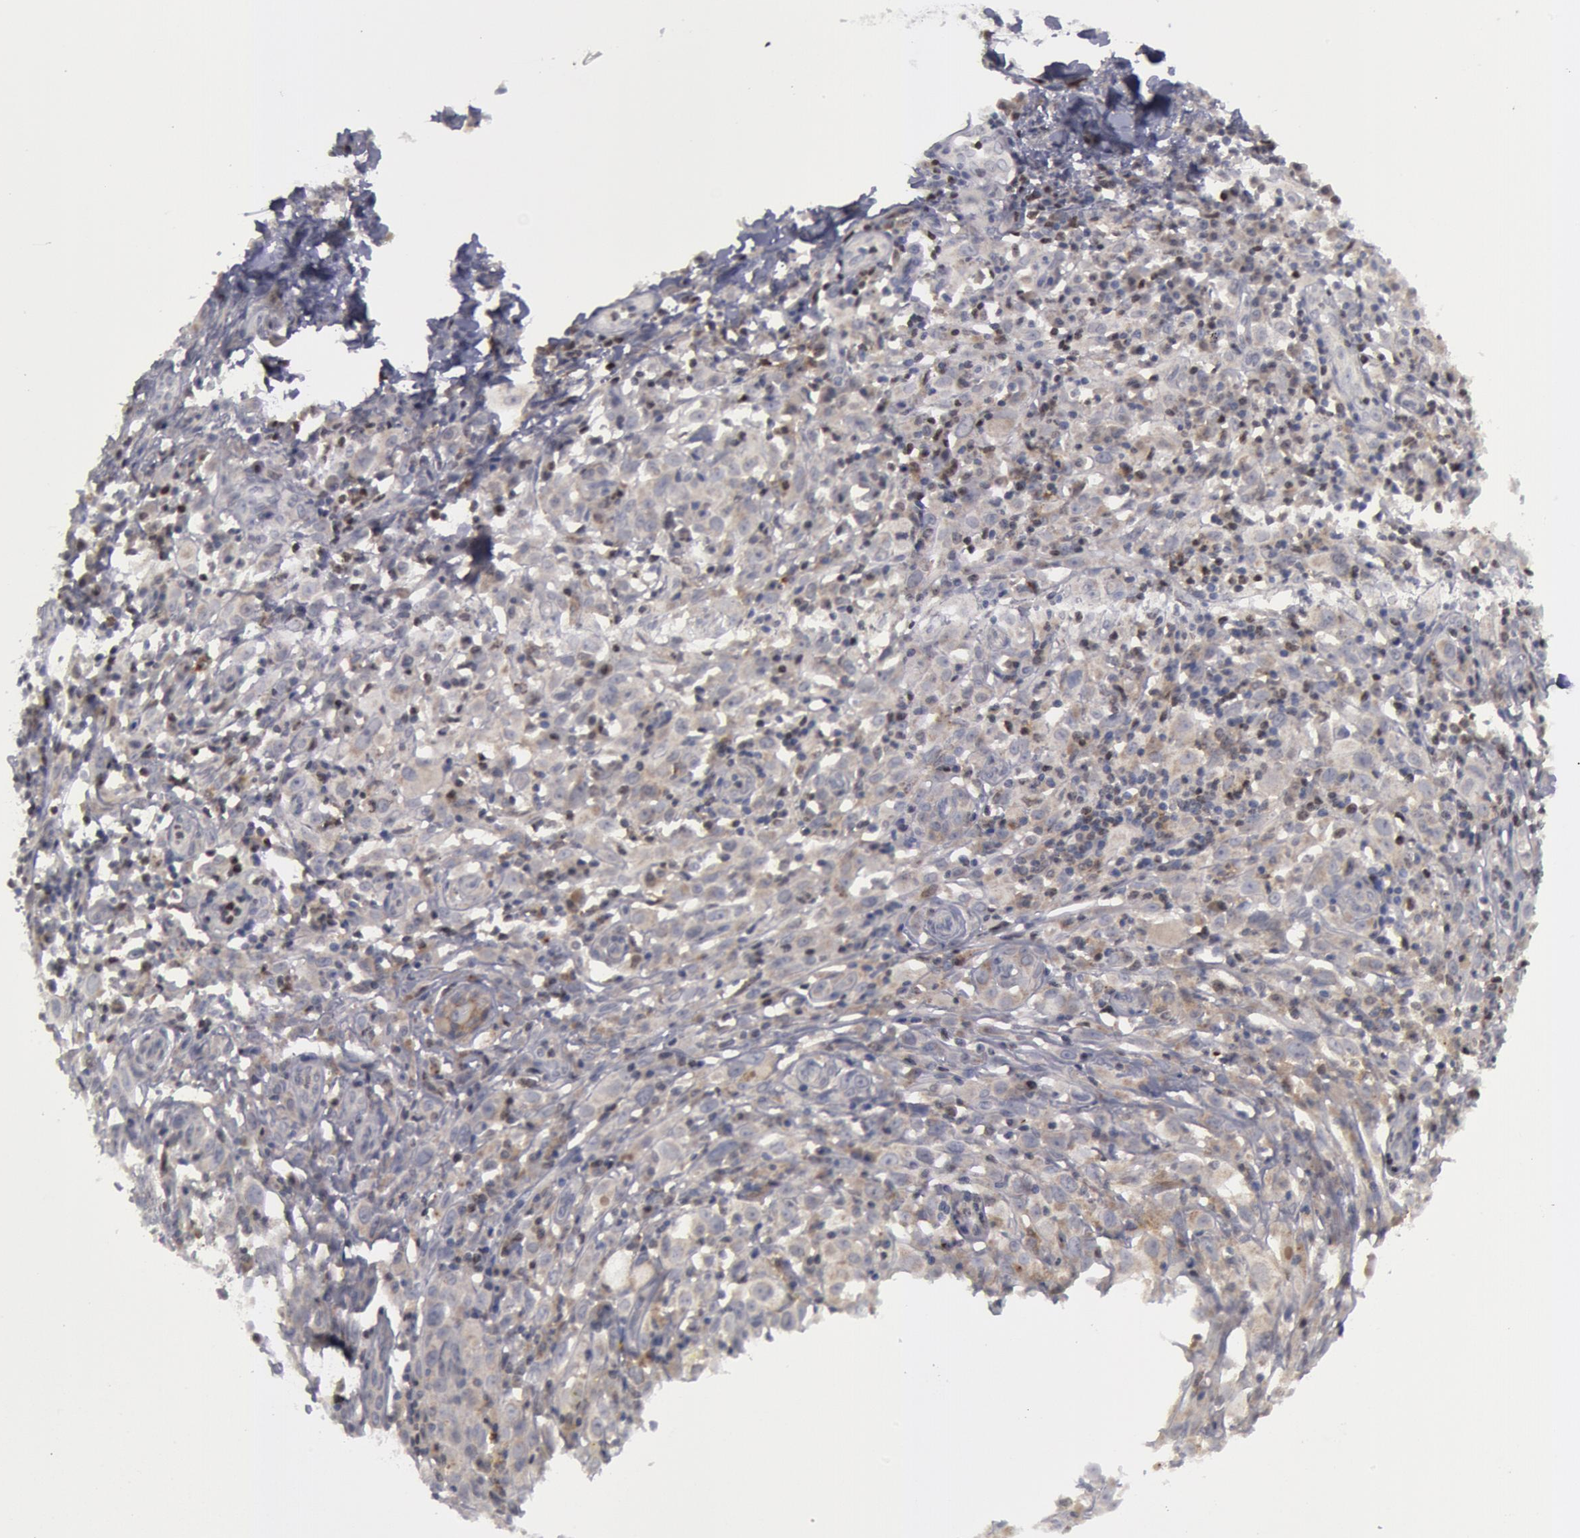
{"staining": {"intensity": "weak", "quantity": "25%-75%", "location": "cytoplasmic/membranous"}, "tissue": "melanoma", "cell_type": "Tumor cells", "image_type": "cancer", "snomed": [{"axis": "morphology", "description": "Malignant melanoma, NOS"}, {"axis": "topography", "description": "Skin"}], "caption": "There is low levels of weak cytoplasmic/membranous staining in tumor cells of malignant melanoma, as demonstrated by immunohistochemical staining (brown color).", "gene": "ERBB2", "patient": {"sex": "female", "age": 52}}